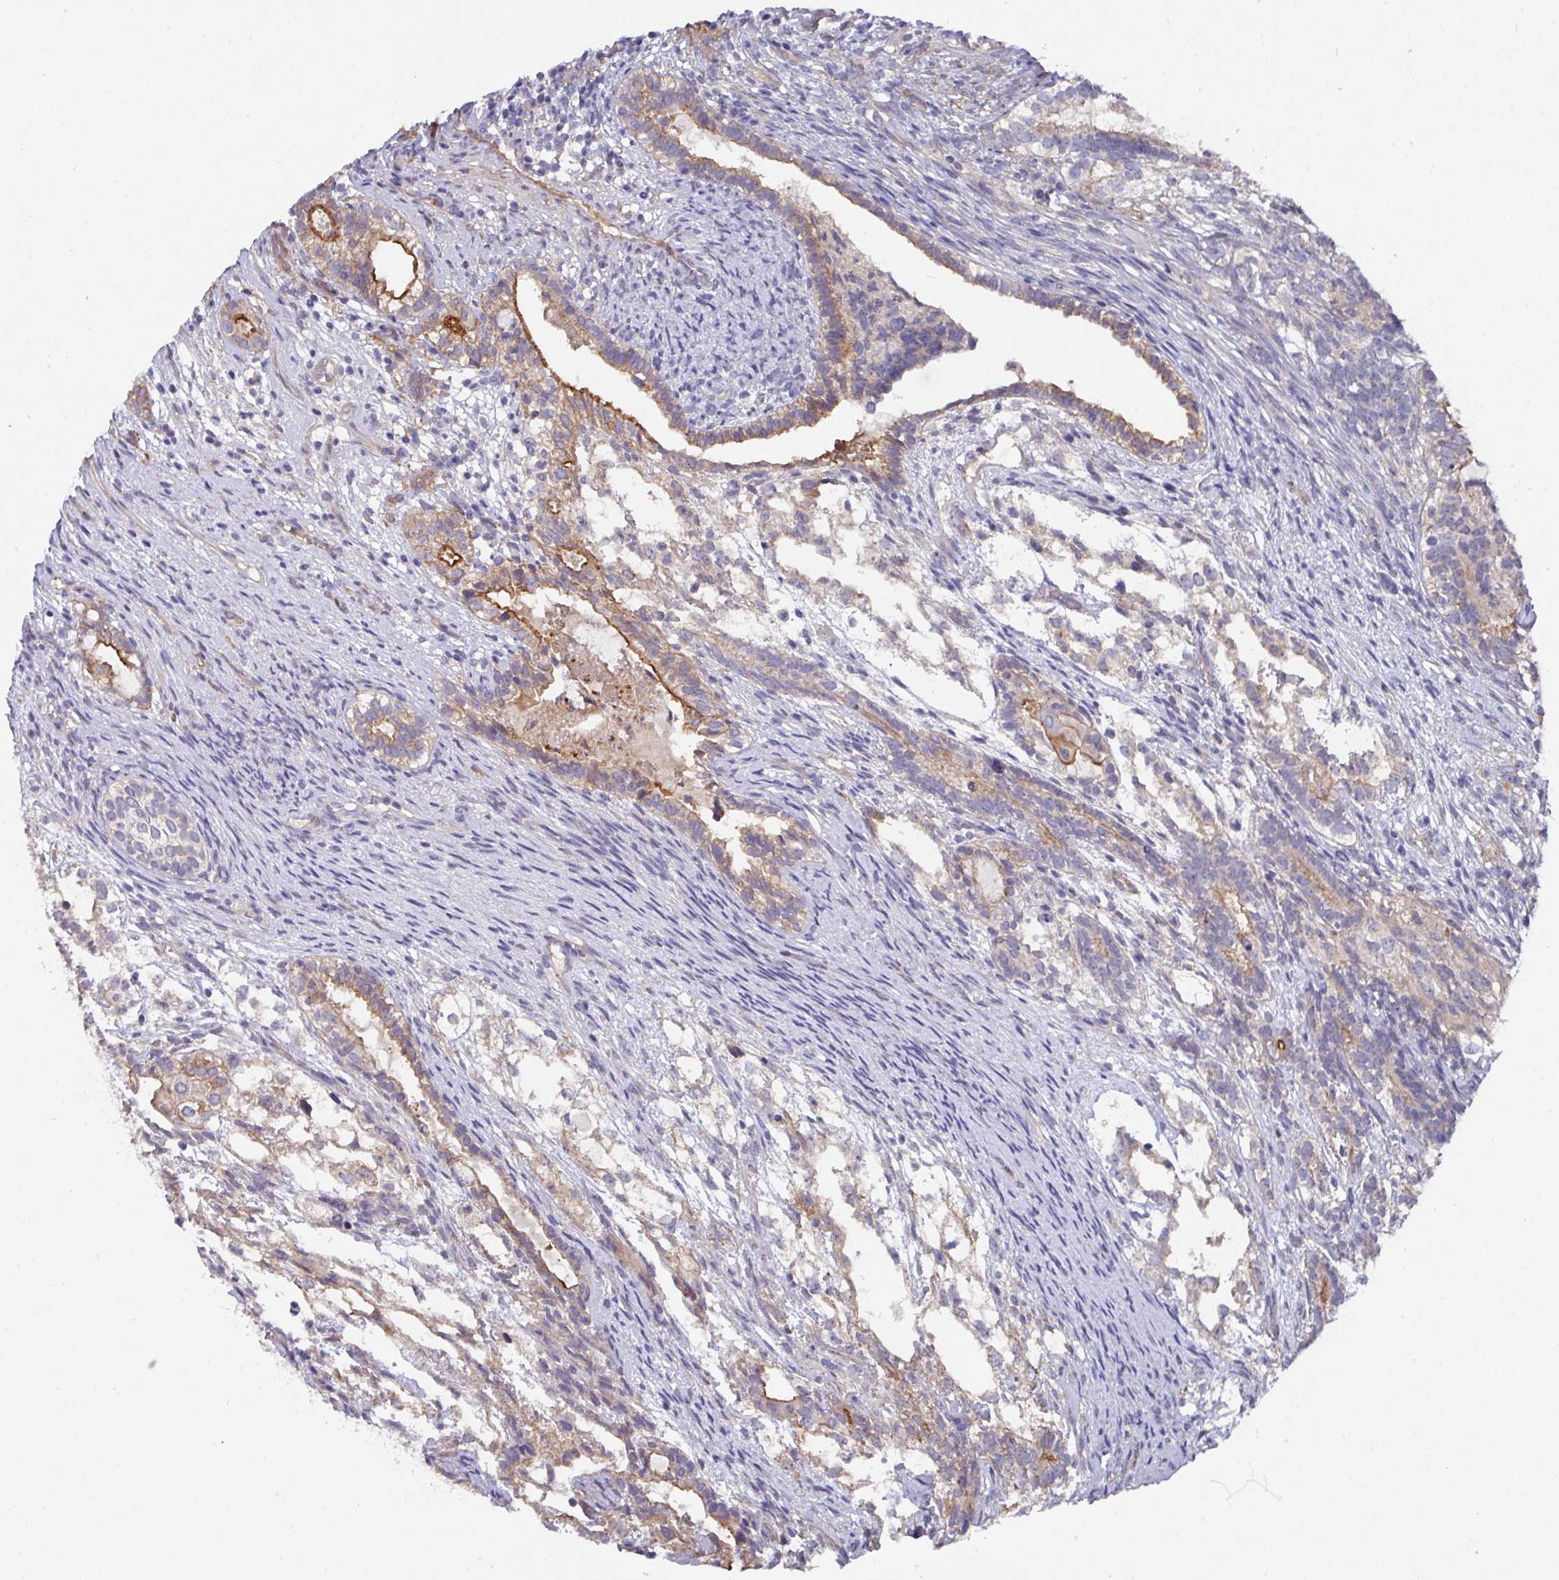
{"staining": {"intensity": "moderate", "quantity": "<25%", "location": "cytoplasmic/membranous"}, "tissue": "testis cancer", "cell_type": "Tumor cells", "image_type": "cancer", "snomed": [{"axis": "morphology", "description": "Seminoma, NOS"}, {"axis": "morphology", "description": "Carcinoma, Embryonal, NOS"}, {"axis": "topography", "description": "Testis"}], "caption": "Protein expression by IHC demonstrates moderate cytoplasmic/membranous positivity in about <25% of tumor cells in embryonal carcinoma (testis).", "gene": "PRR5", "patient": {"sex": "male", "age": 41}}